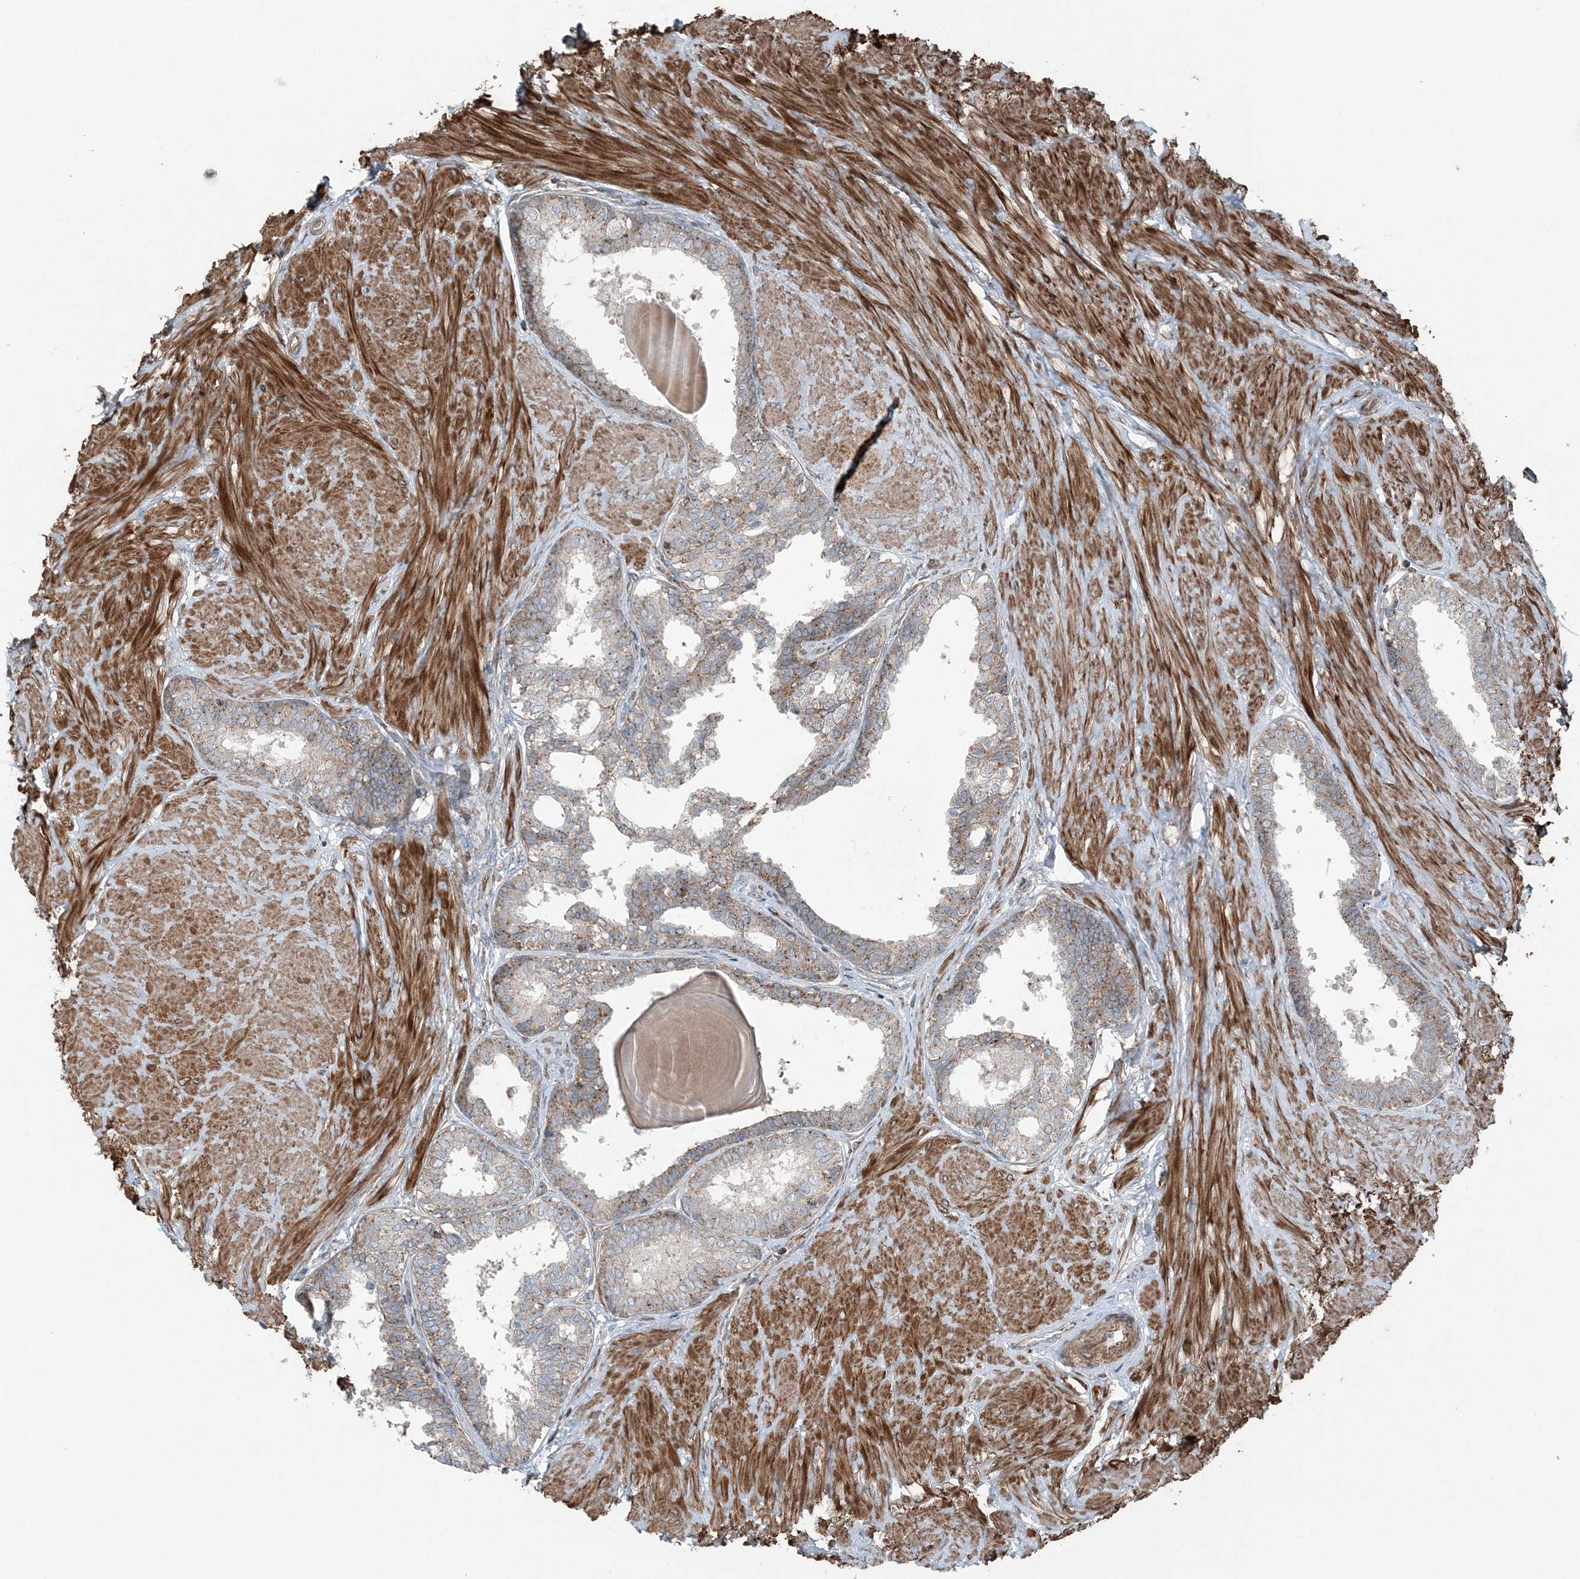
{"staining": {"intensity": "moderate", "quantity": "25%-75%", "location": "cytoplasmic/membranous"}, "tissue": "prostate", "cell_type": "Glandular cells", "image_type": "normal", "snomed": [{"axis": "morphology", "description": "Normal tissue, NOS"}, {"axis": "topography", "description": "Prostate"}], "caption": "The immunohistochemical stain shows moderate cytoplasmic/membranous expression in glandular cells of normal prostate.", "gene": "KY", "patient": {"sex": "male", "age": 48}}